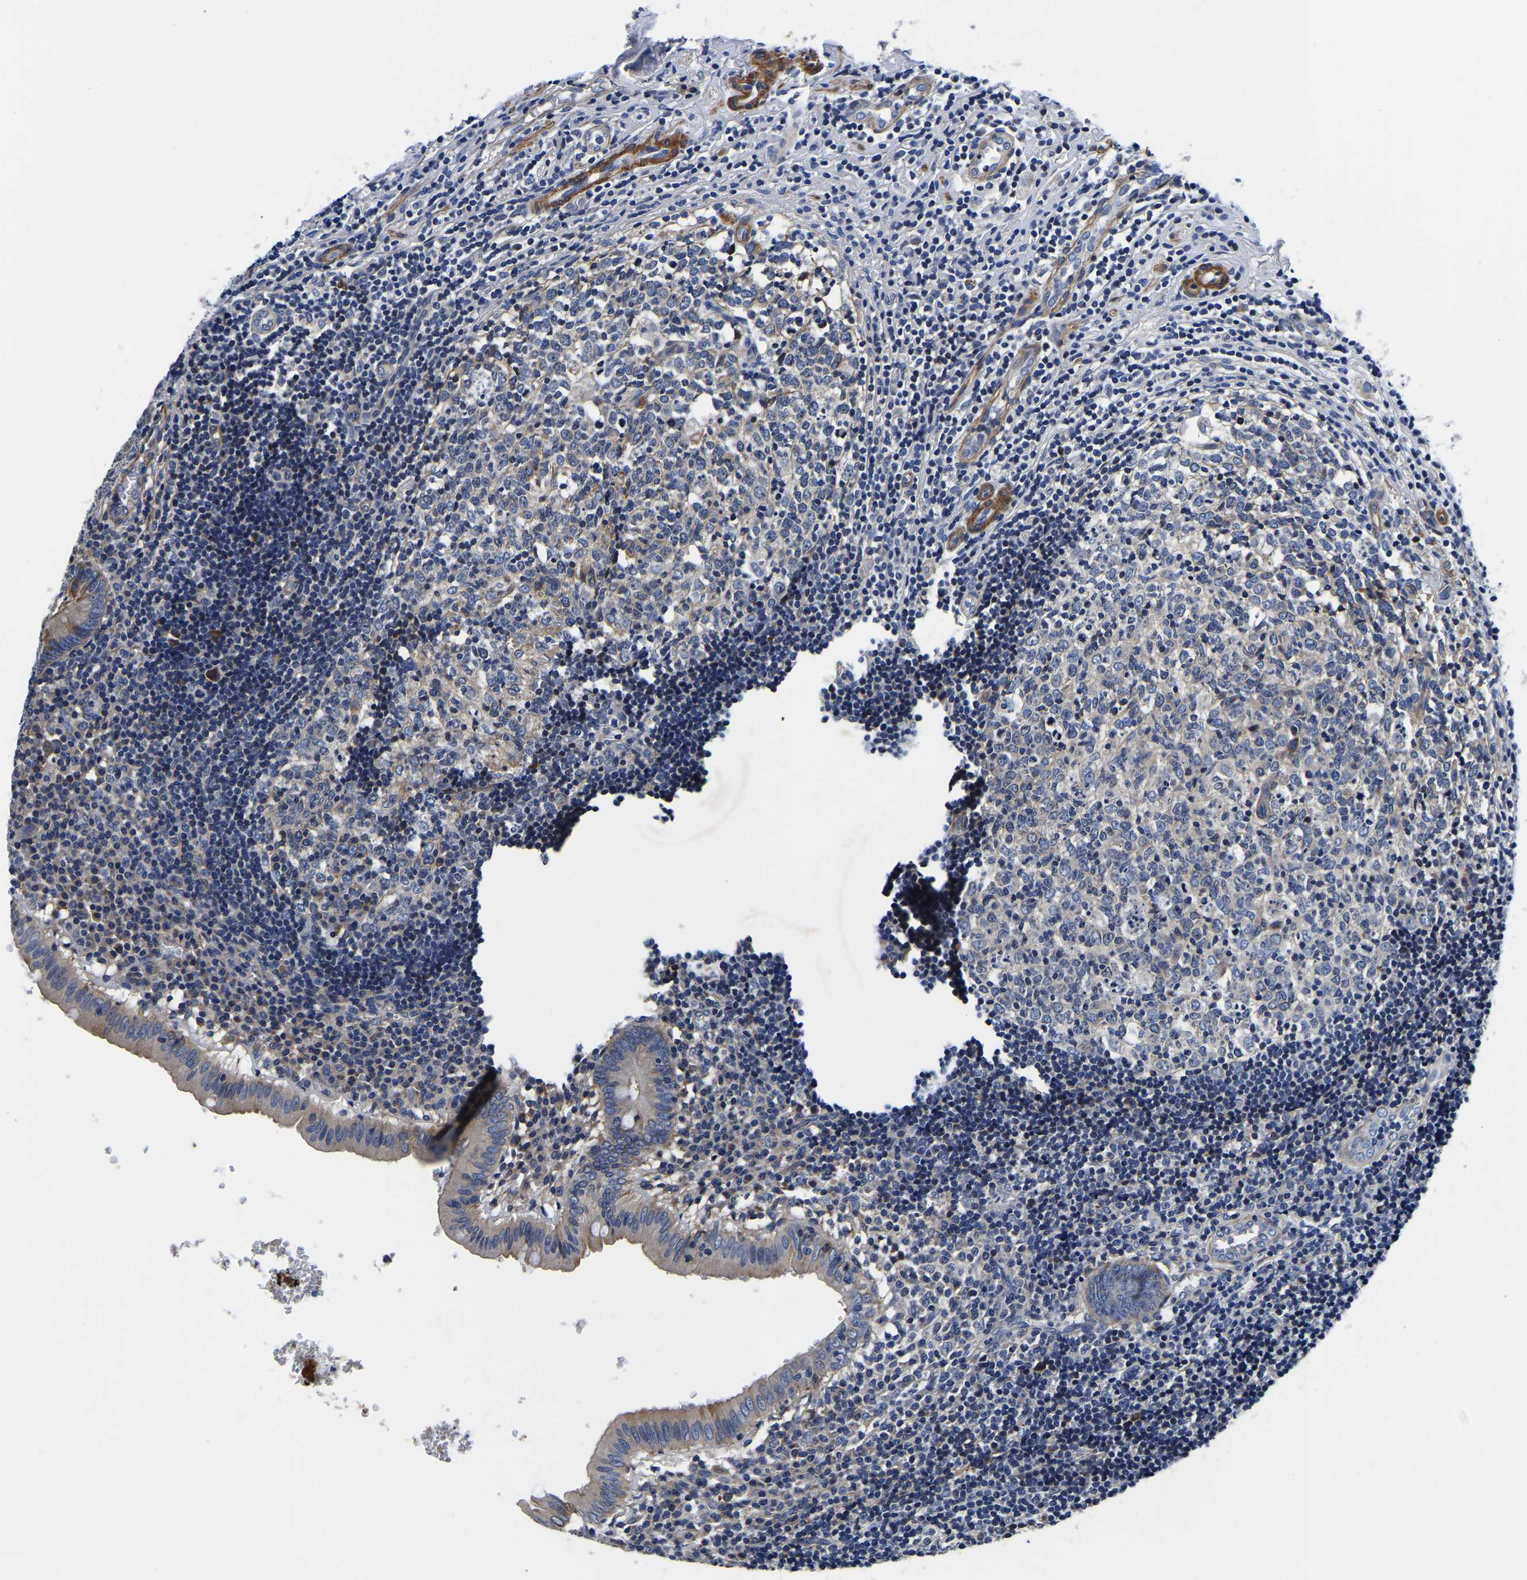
{"staining": {"intensity": "moderate", "quantity": ">75%", "location": "cytoplasmic/membranous"}, "tissue": "appendix", "cell_type": "Glandular cells", "image_type": "normal", "snomed": [{"axis": "morphology", "description": "Normal tissue, NOS"}, {"axis": "topography", "description": "Appendix"}], "caption": "Brown immunohistochemical staining in normal appendix exhibits moderate cytoplasmic/membranous expression in about >75% of glandular cells.", "gene": "KCTD17", "patient": {"sex": "male", "age": 8}}